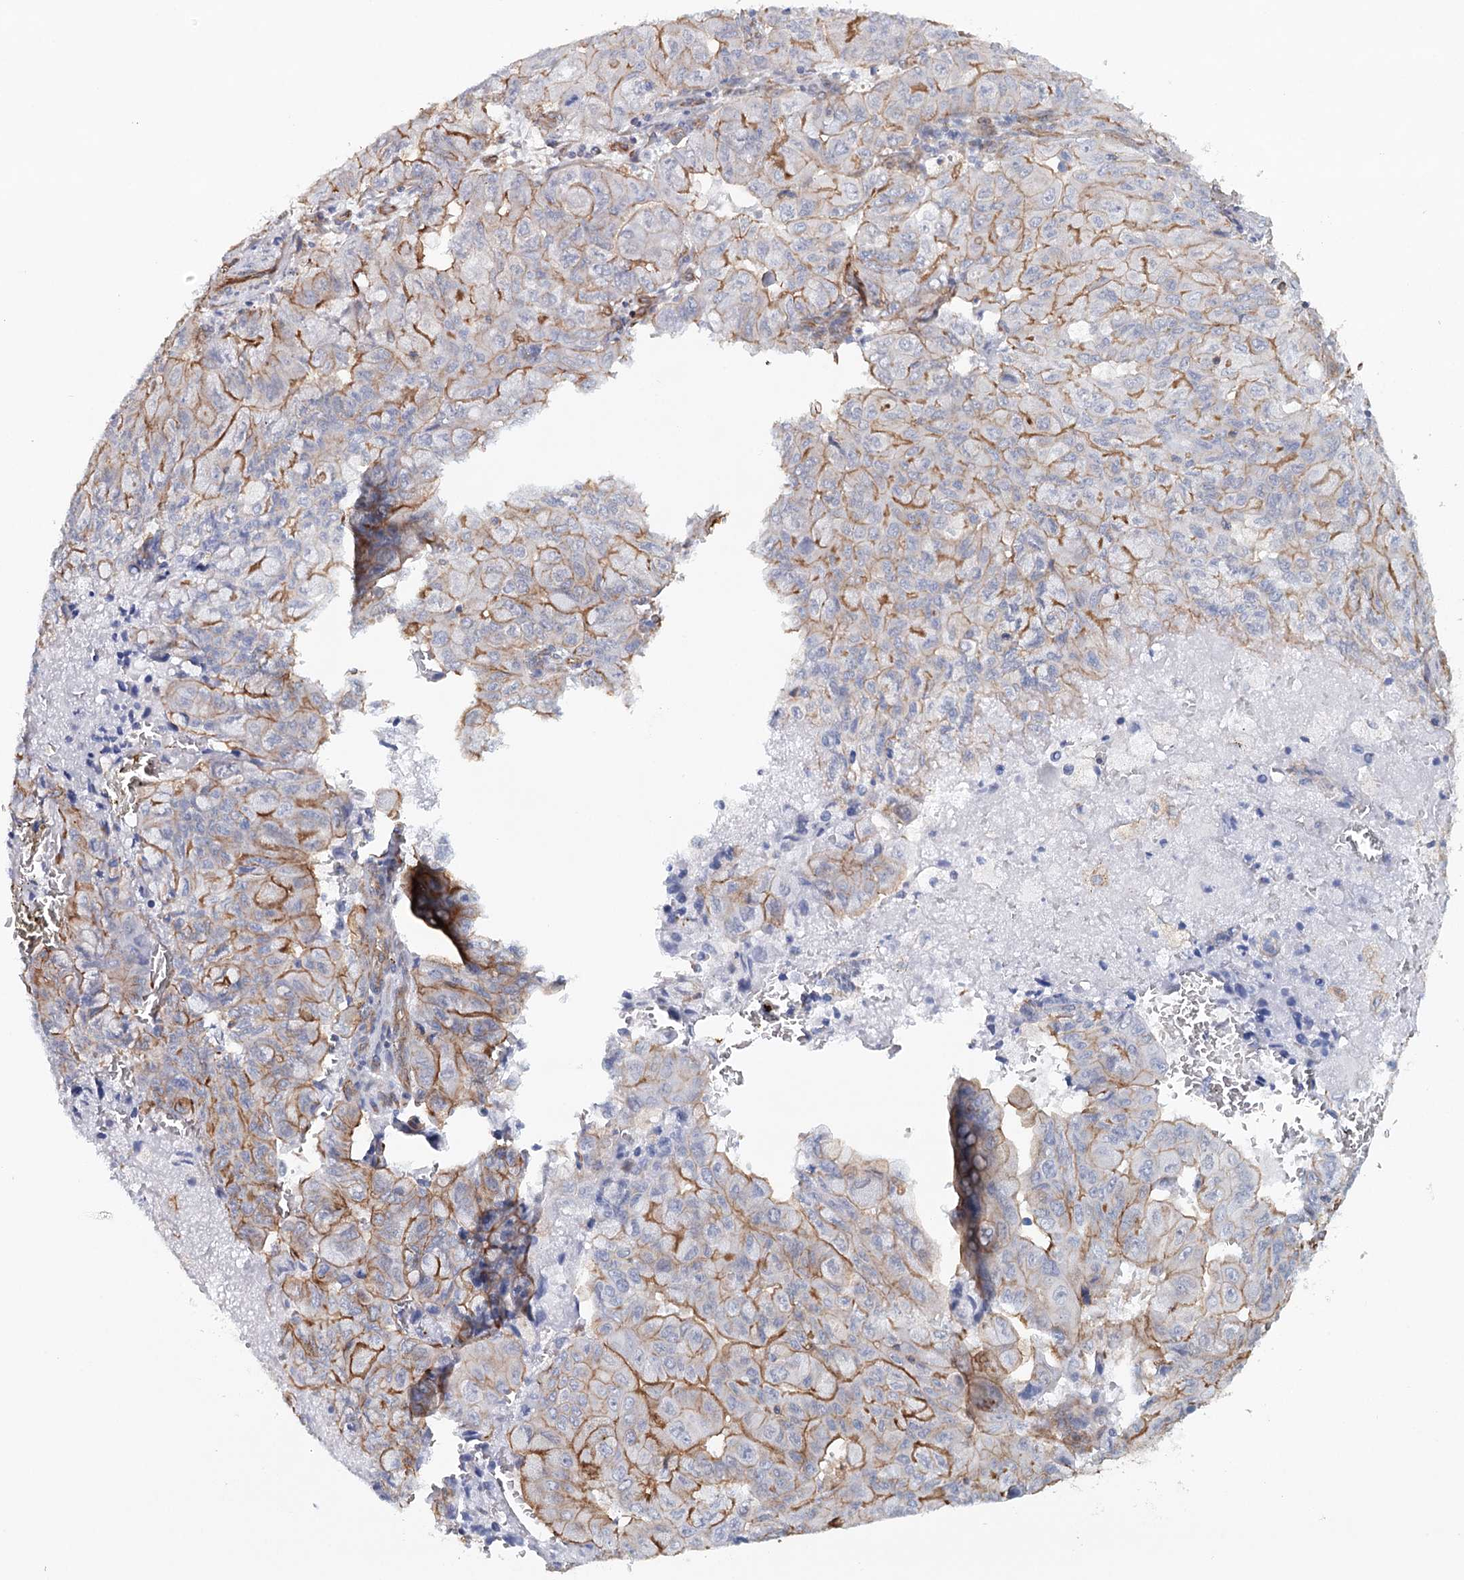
{"staining": {"intensity": "moderate", "quantity": "25%-75%", "location": "cytoplasmic/membranous"}, "tissue": "pancreatic cancer", "cell_type": "Tumor cells", "image_type": "cancer", "snomed": [{"axis": "morphology", "description": "Adenocarcinoma, NOS"}, {"axis": "topography", "description": "Pancreas"}], "caption": "Tumor cells demonstrate medium levels of moderate cytoplasmic/membranous expression in about 25%-75% of cells in adenocarcinoma (pancreatic).", "gene": "SYNPO", "patient": {"sex": "male", "age": 51}}